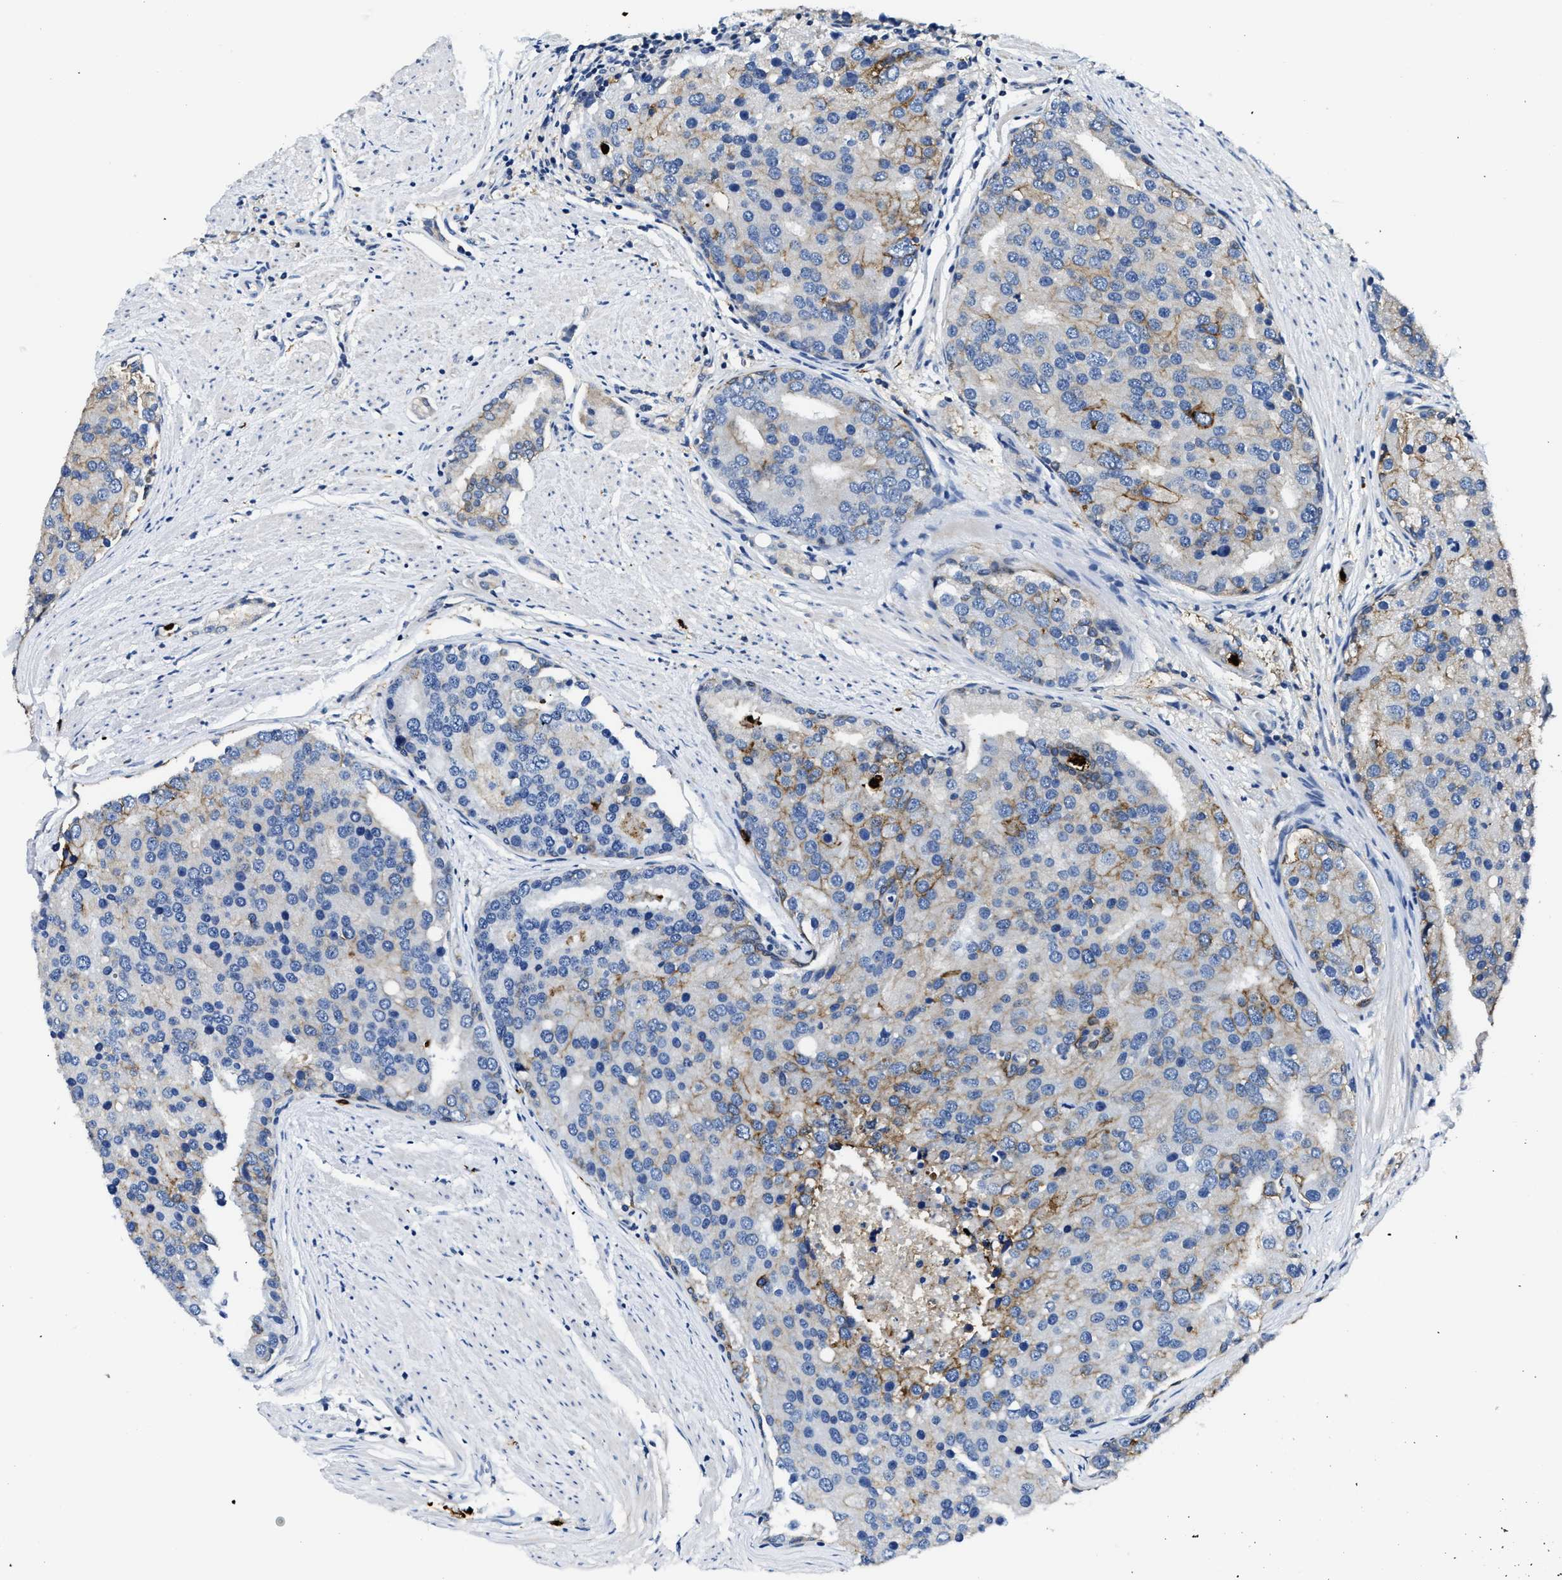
{"staining": {"intensity": "moderate", "quantity": "<25%", "location": "cytoplasmic/membranous"}, "tissue": "prostate cancer", "cell_type": "Tumor cells", "image_type": "cancer", "snomed": [{"axis": "morphology", "description": "Adenocarcinoma, High grade"}, {"axis": "topography", "description": "Prostate"}], "caption": "A brown stain highlights moderate cytoplasmic/membranous staining of a protein in prostate cancer (high-grade adenocarcinoma) tumor cells.", "gene": "TRAF6", "patient": {"sex": "male", "age": 50}}